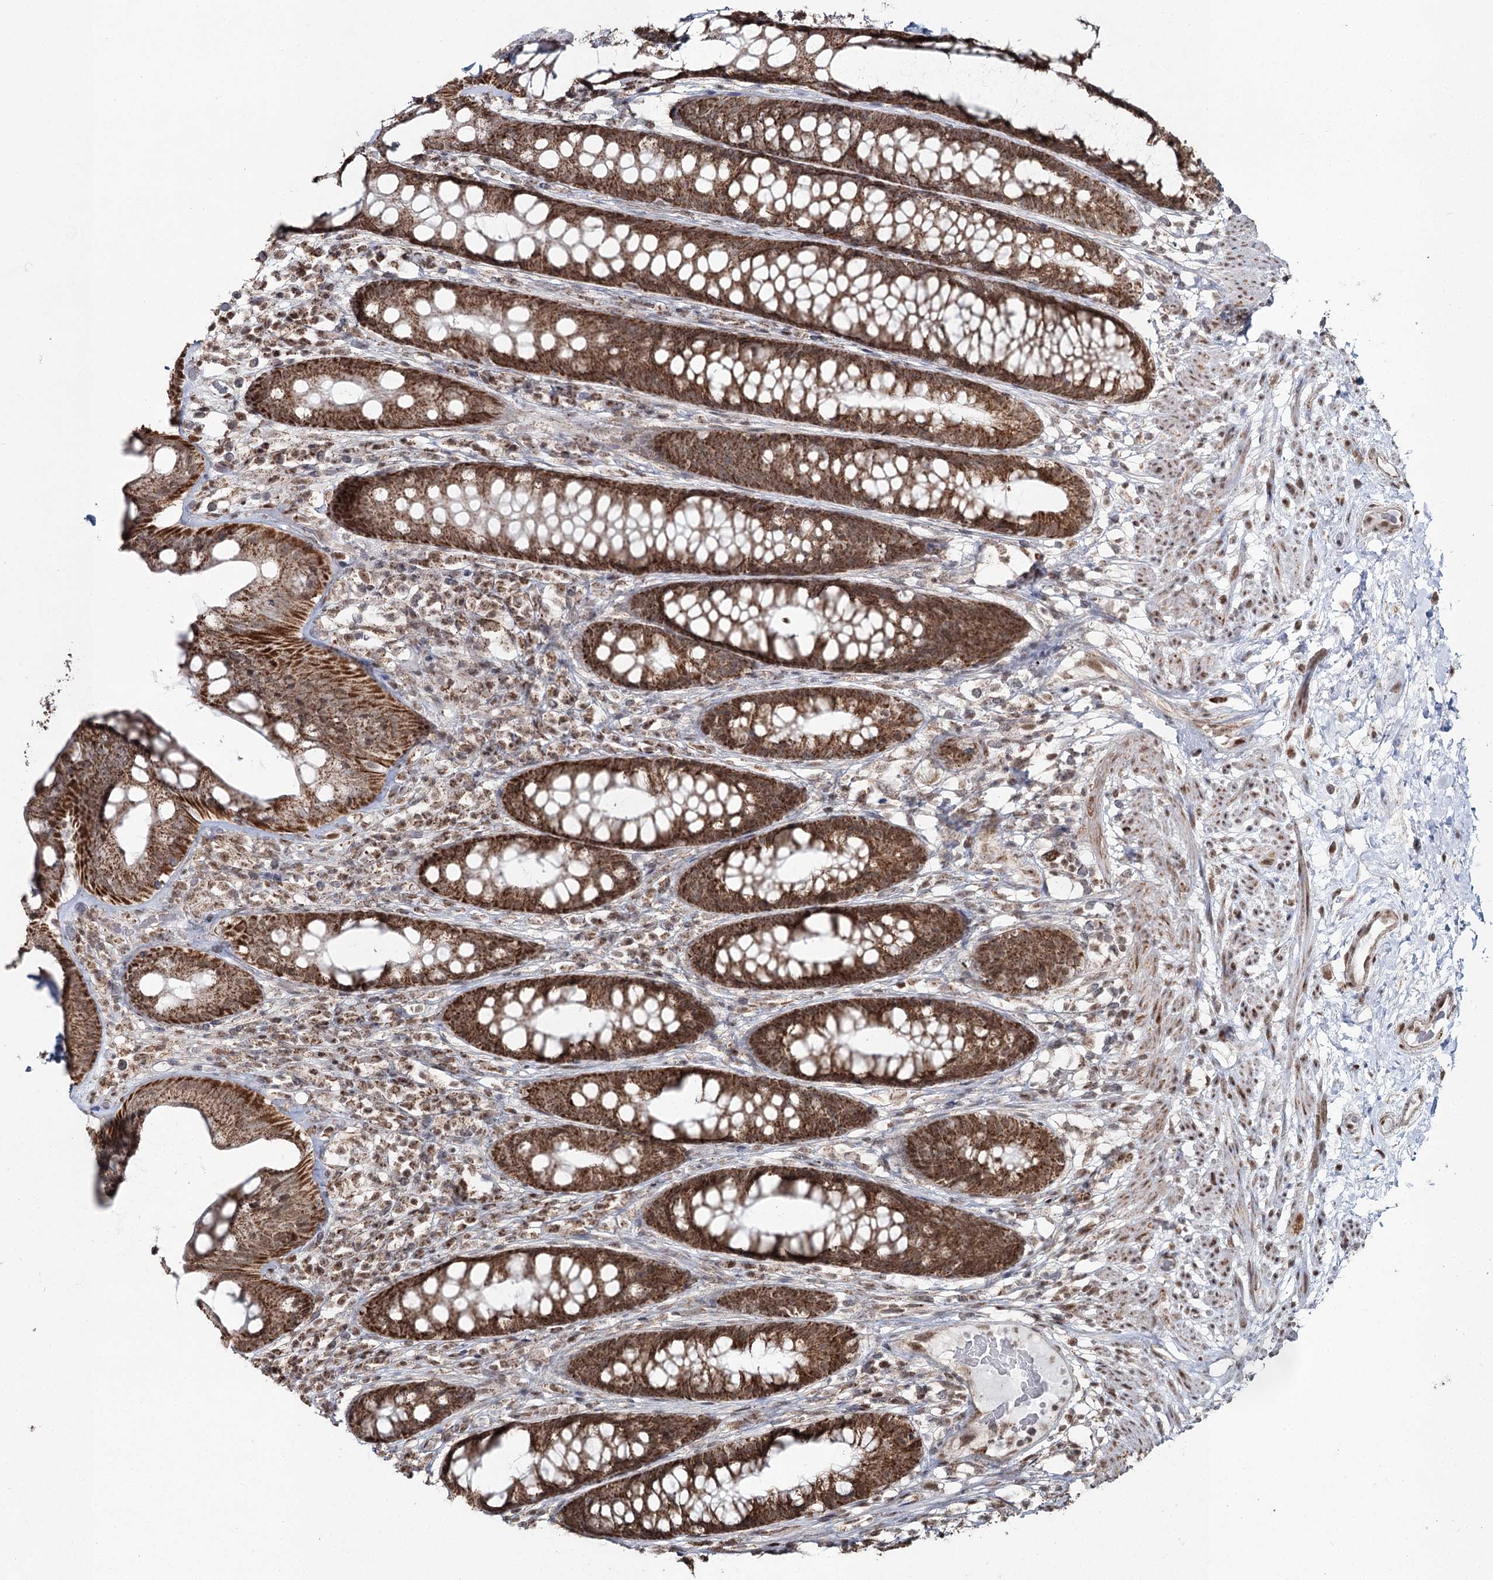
{"staining": {"intensity": "strong", "quantity": ">75%", "location": "cytoplasmic/membranous"}, "tissue": "rectum", "cell_type": "Glandular cells", "image_type": "normal", "snomed": [{"axis": "morphology", "description": "Normal tissue, NOS"}, {"axis": "topography", "description": "Rectum"}], "caption": "Protein analysis of normal rectum demonstrates strong cytoplasmic/membranous staining in approximately >75% of glandular cells. Using DAB (brown) and hematoxylin (blue) stains, captured at high magnification using brightfield microscopy.", "gene": "PDHX", "patient": {"sex": "male", "age": 74}}